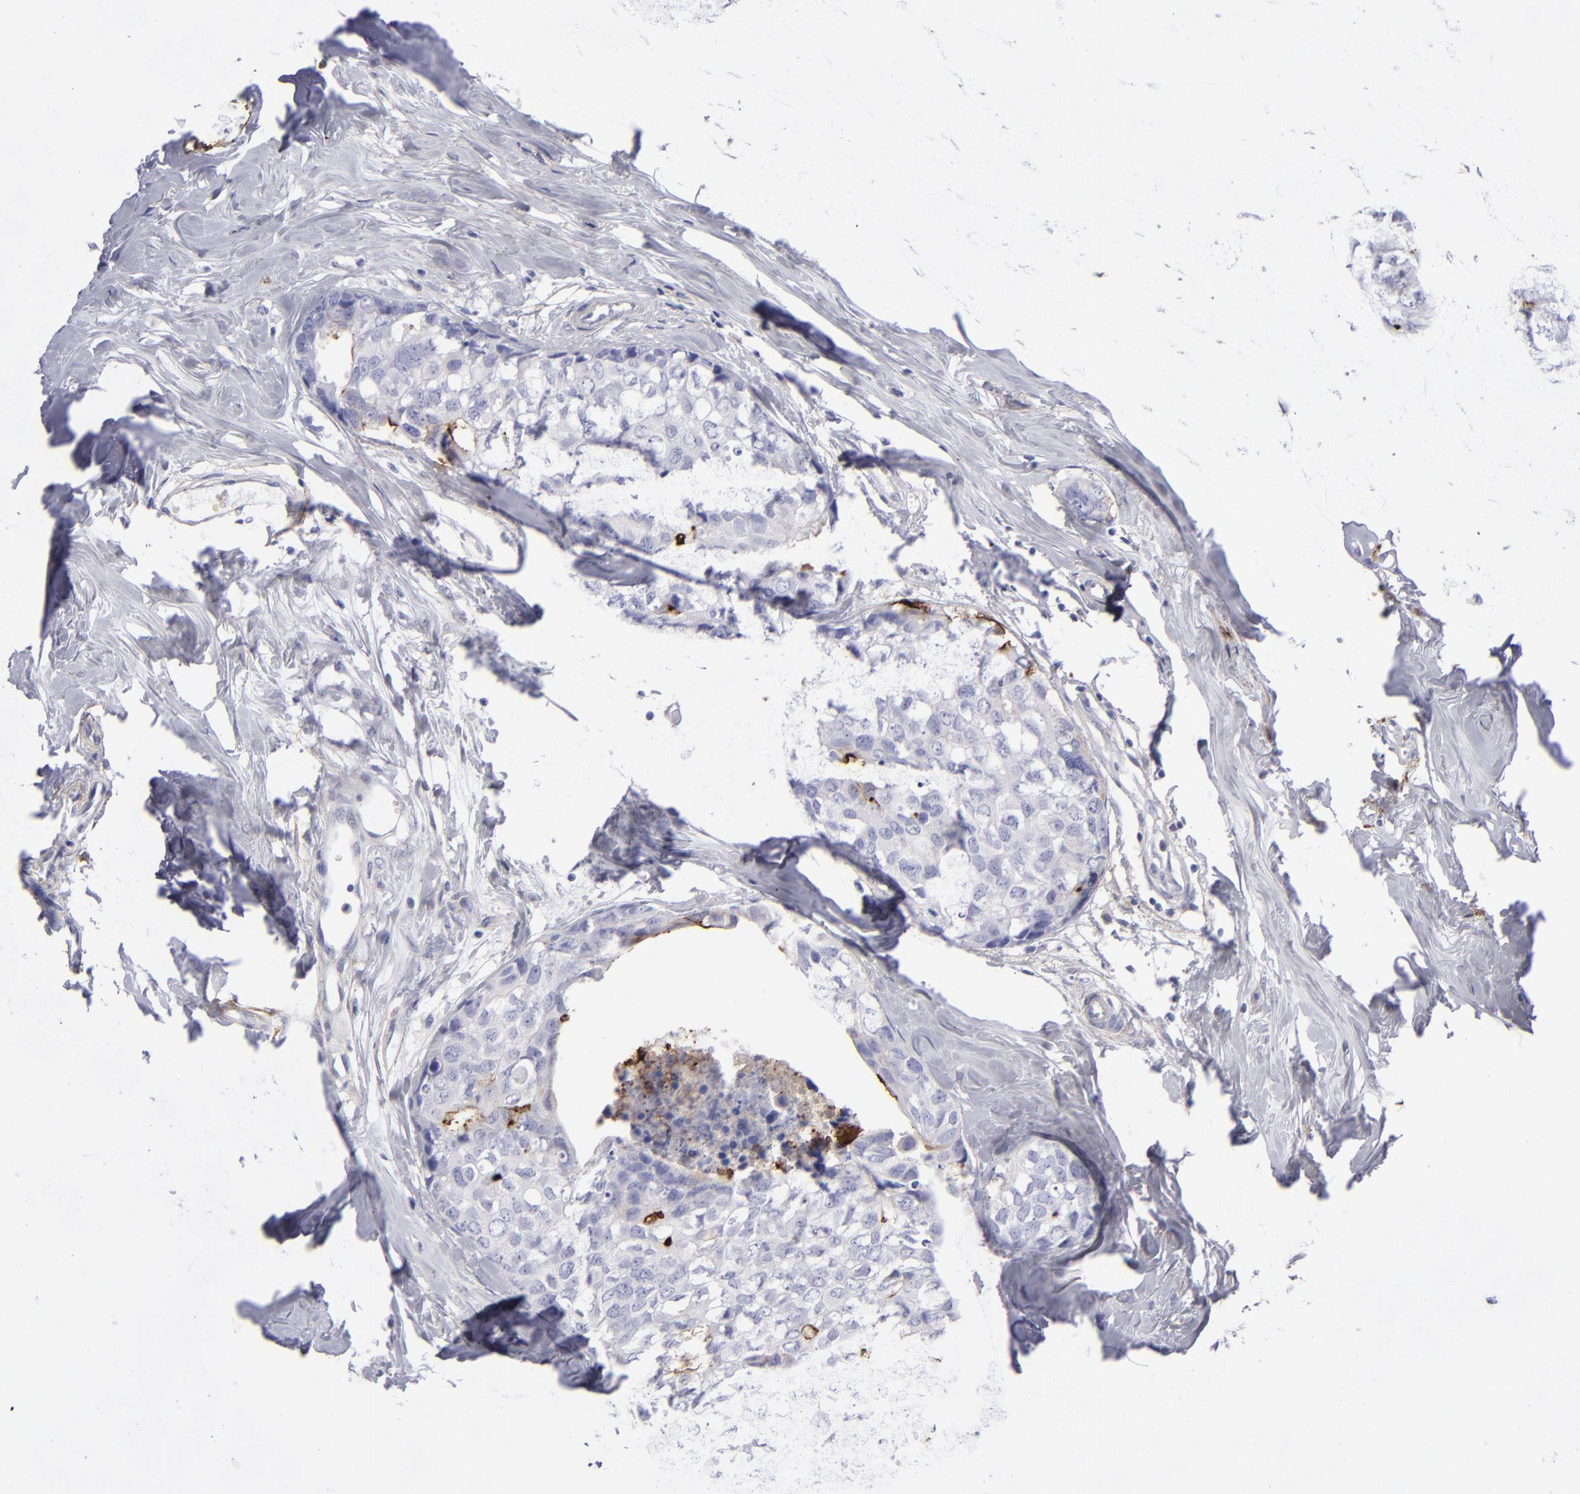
{"staining": {"intensity": "negative", "quantity": "none", "location": "none"}, "tissue": "breast cancer", "cell_type": "Tumor cells", "image_type": "cancer", "snomed": [{"axis": "morphology", "description": "Normal tissue, NOS"}, {"axis": "morphology", "description": "Duct carcinoma"}, {"axis": "topography", "description": "Breast"}], "caption": "Immunohistochemistry (IHC) of infiltrating ductal carcinoma (breast) reveals no positivity in tumor cells.", "gene": "ANPEP", "patient": {"sex": "female", "age": 50}}